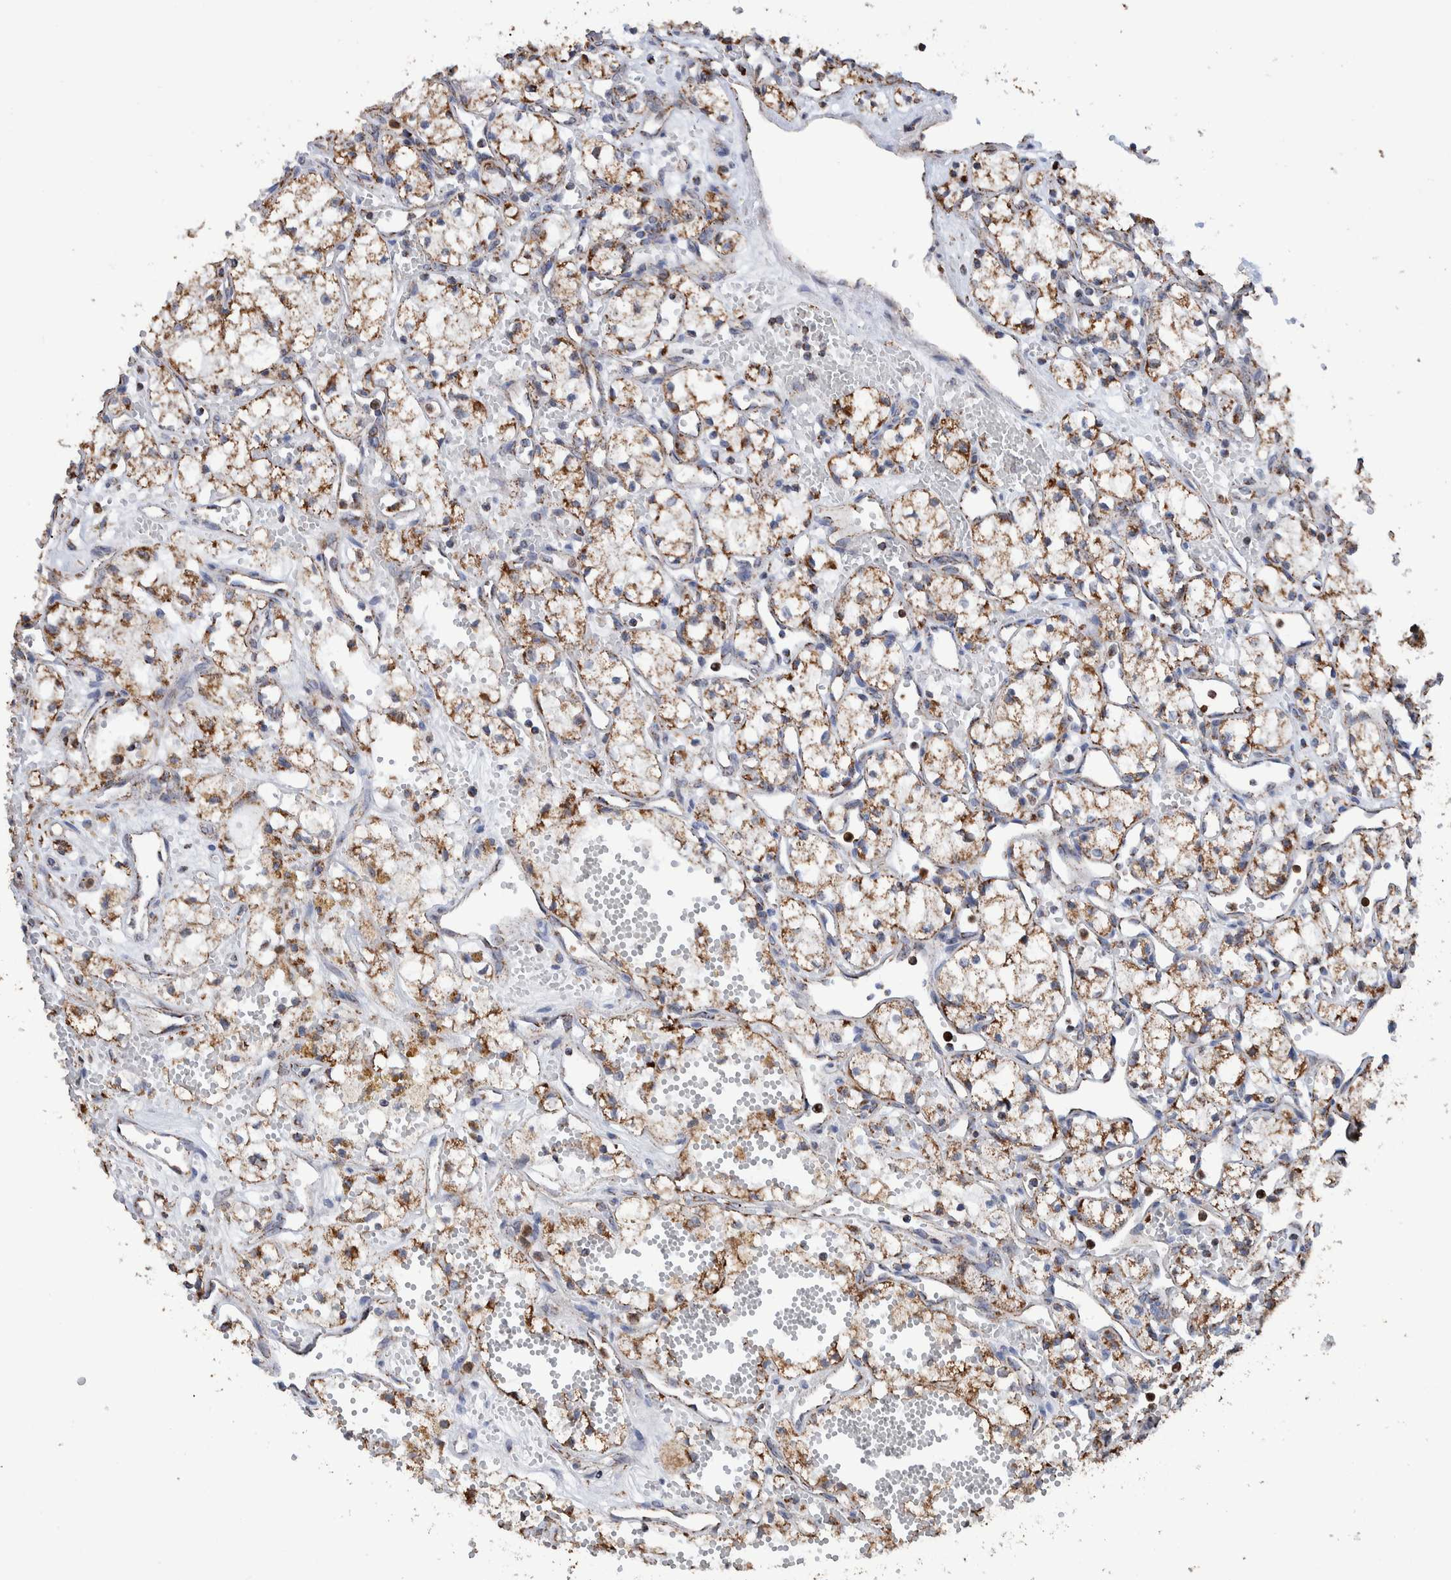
{"staining": {"intensity": "weak", "quantity": "25%-75%", "location": "cytoplasmic/membranous"}, "tissue": "renal cancer", "cell_type": "Tumor cells", "image_type": "cancer", "snomed": [{"axis": "morphology", "description": "Adenocarcinoma, NOS"}, {"axis": "topography", "description": "Kidney"}], "caption": "Immunohistochemical staining of renal cancer (adenocarcinoma) shows weak cytoplasmic/membranous protein staining in approximately 25%-75% of tumor cells.", "gene": "DECR1", "patient": {"sex": "male", "age": 59}}